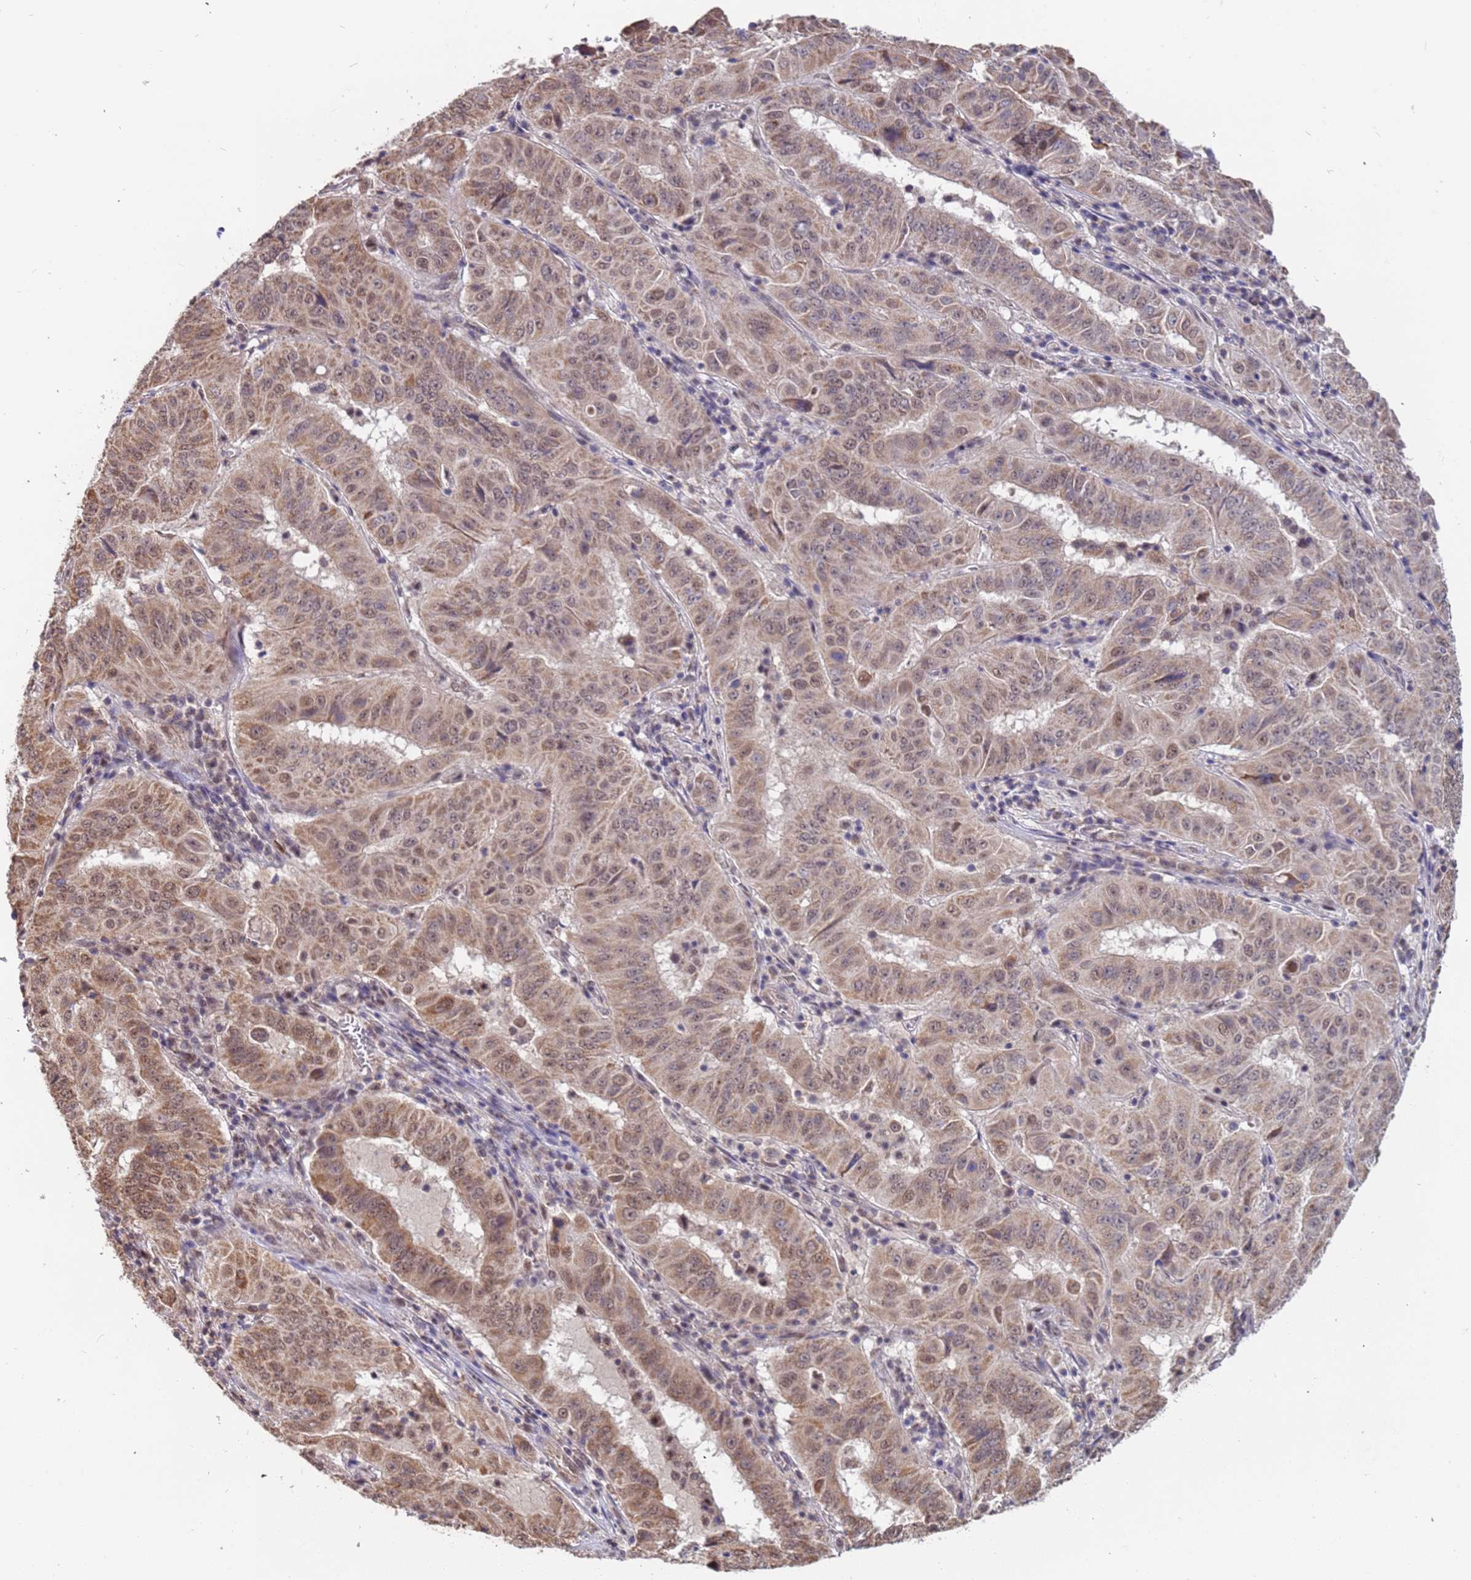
{"staining": {"intensity": "moderate", "quantity": ">75%", "location": "cytoplasmic/membranous,nuclear"}, "tissue": "pancreatic cancer", "cell_type": "Tumor cells", "image_type": "cancer", "snomed": [{"axis": "morphology", "description": "Adenocarcinoma, NOS"}, {"axis": "topography", "description": "Pancreas"}], "caption": "Immunohistochemical staining of human pancreatic cancer exhibits moderate cytoplasmic/membranous and nuclear protein staining in approximately >75% of tumor cells.", "gene": "DENND2B", "patient": {"sex": "male", "age": 63}}